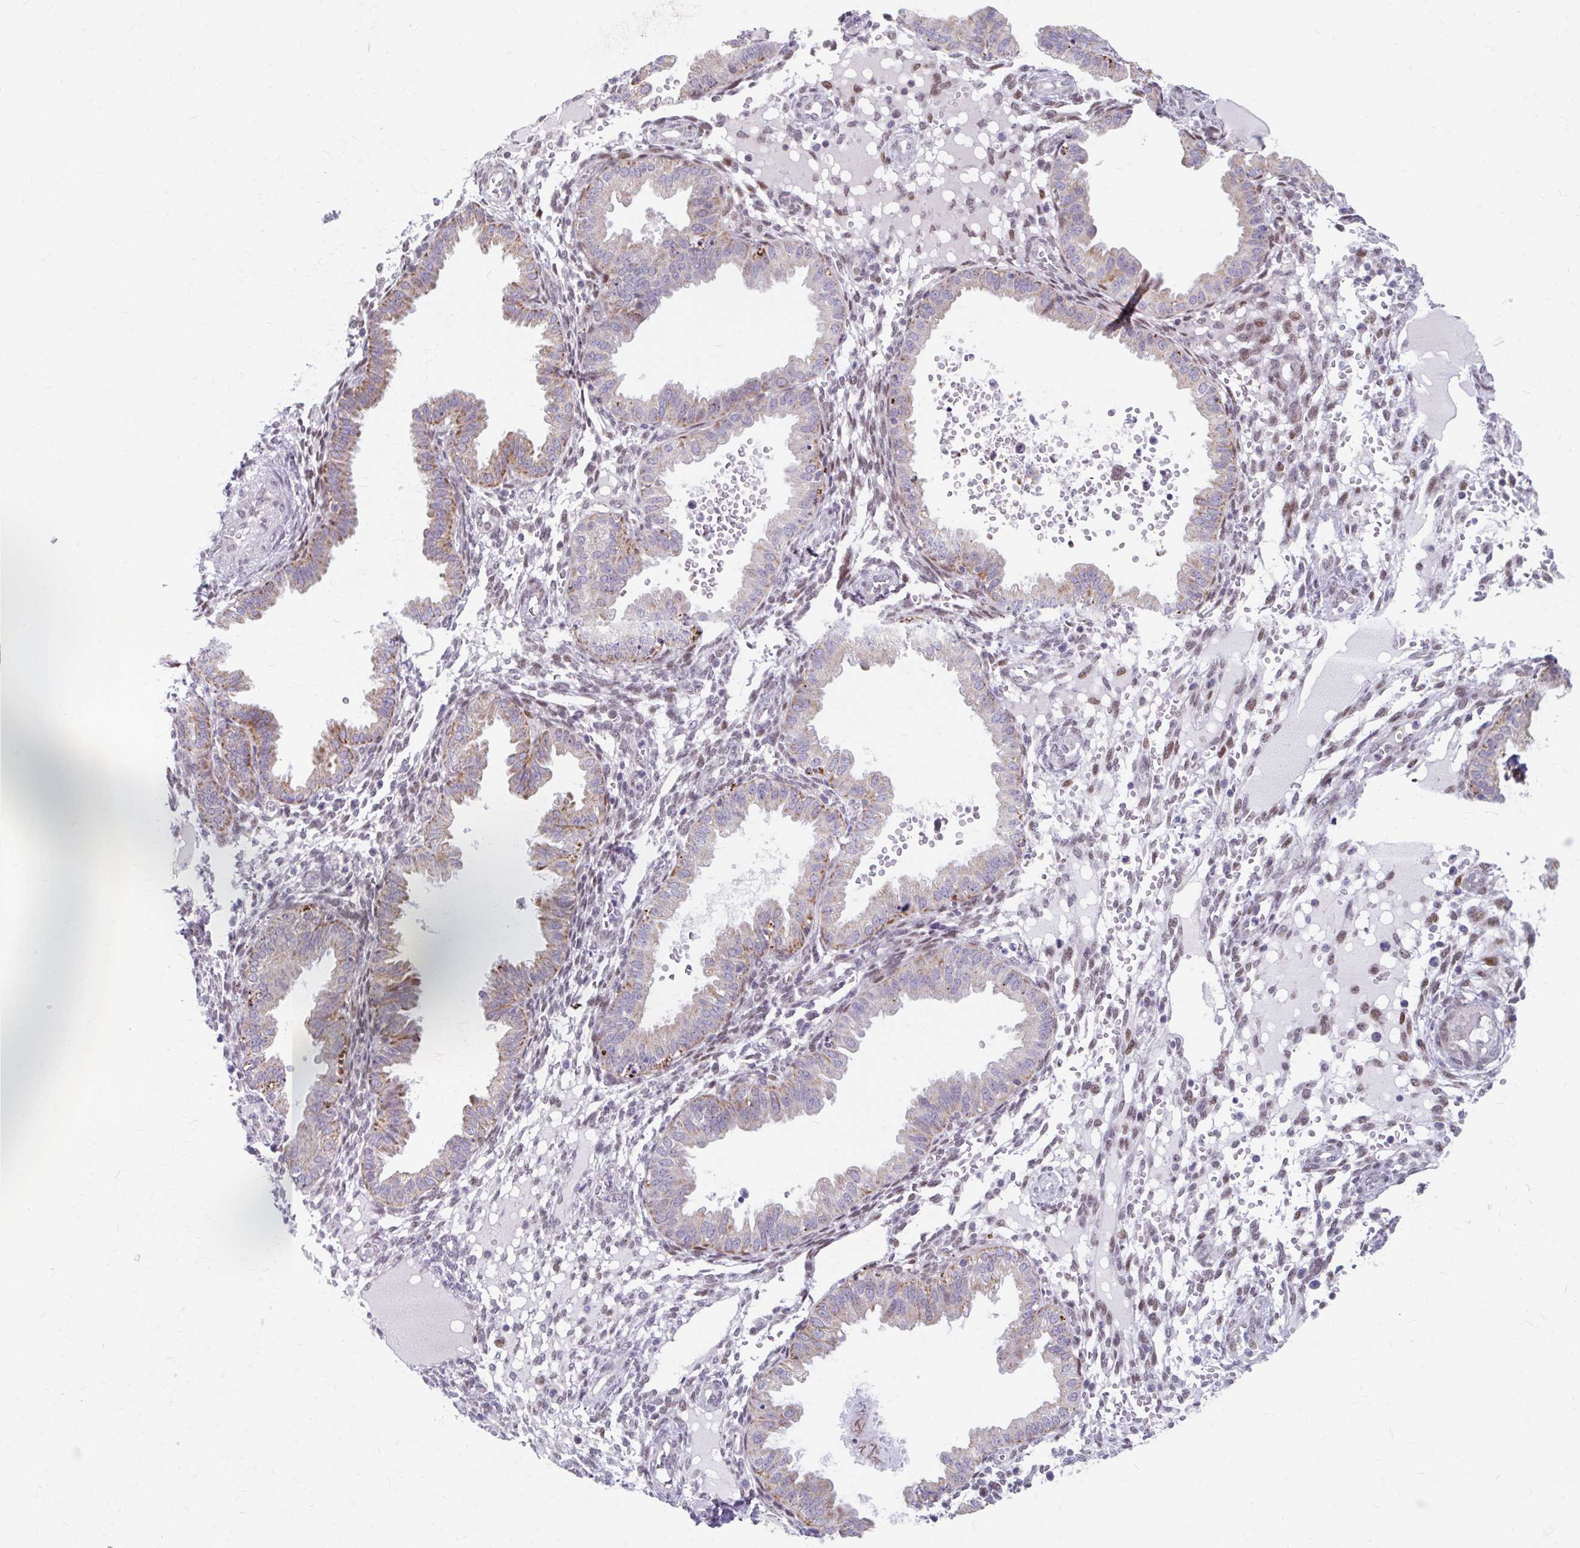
{"staining": {"intensity": "negative", "quantity": "none", "location": "none"}, "tissue": "endometrium", "cell_type": "Cells in endometrial stroma", "image_type": "normal", "snomed": [{"axis": "morphology", "description": "Normal tissue, NOS"}, {"axis": "topography", "description": "Endometrium"}], "caption": "Protein analysis of benign endometrium reveals no significant positivity in cells in endometrial stroma. (DAB (3,3'-diaminobenzidine) IHC with hematoxylin counter stain).", "gene": "BEAN1", "patient": {"sex": "female", "age": 33}}